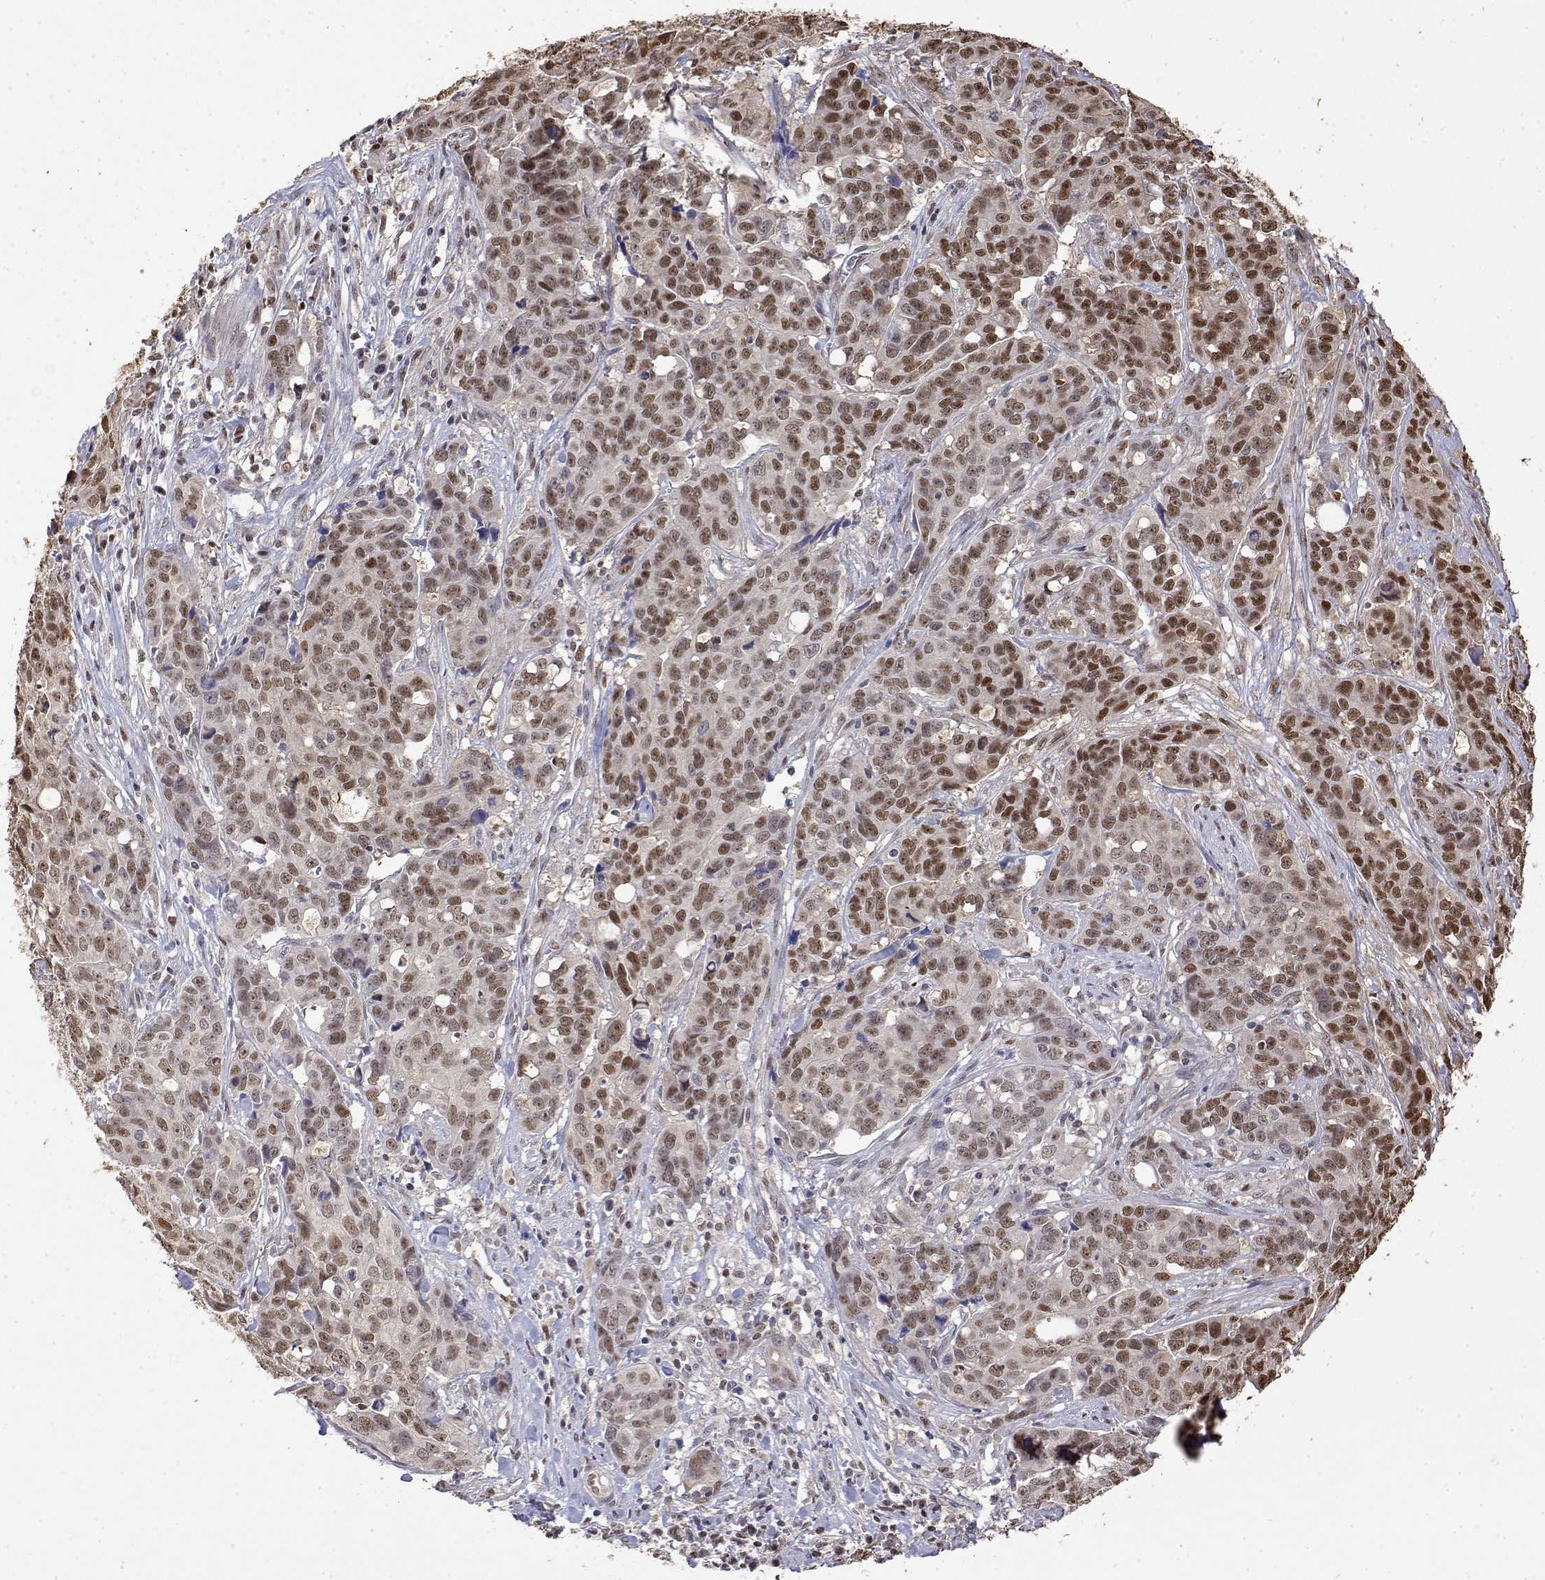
{"staining": {"intensity": "moderate", "quantity": ">75%", "location": "nuclear"}, "tissue": "ovarian cancer", "cell_type": "Tumor cells", "image_type": "cancer", "snomed": [{"axis": "morphology", "description": "Carcinoma, endometroid"}, {"axis": "topography", "description": "Ovary"}], "caption": "An immunohistochemistry image of neoplastic tissue is shown. Protein staining in brown shows moderate nuclear positivity in ovarian endometroid carcinoma within tumor cells.", "gene": "TPI1", "patient": {"sex": "female", "age": 78}}